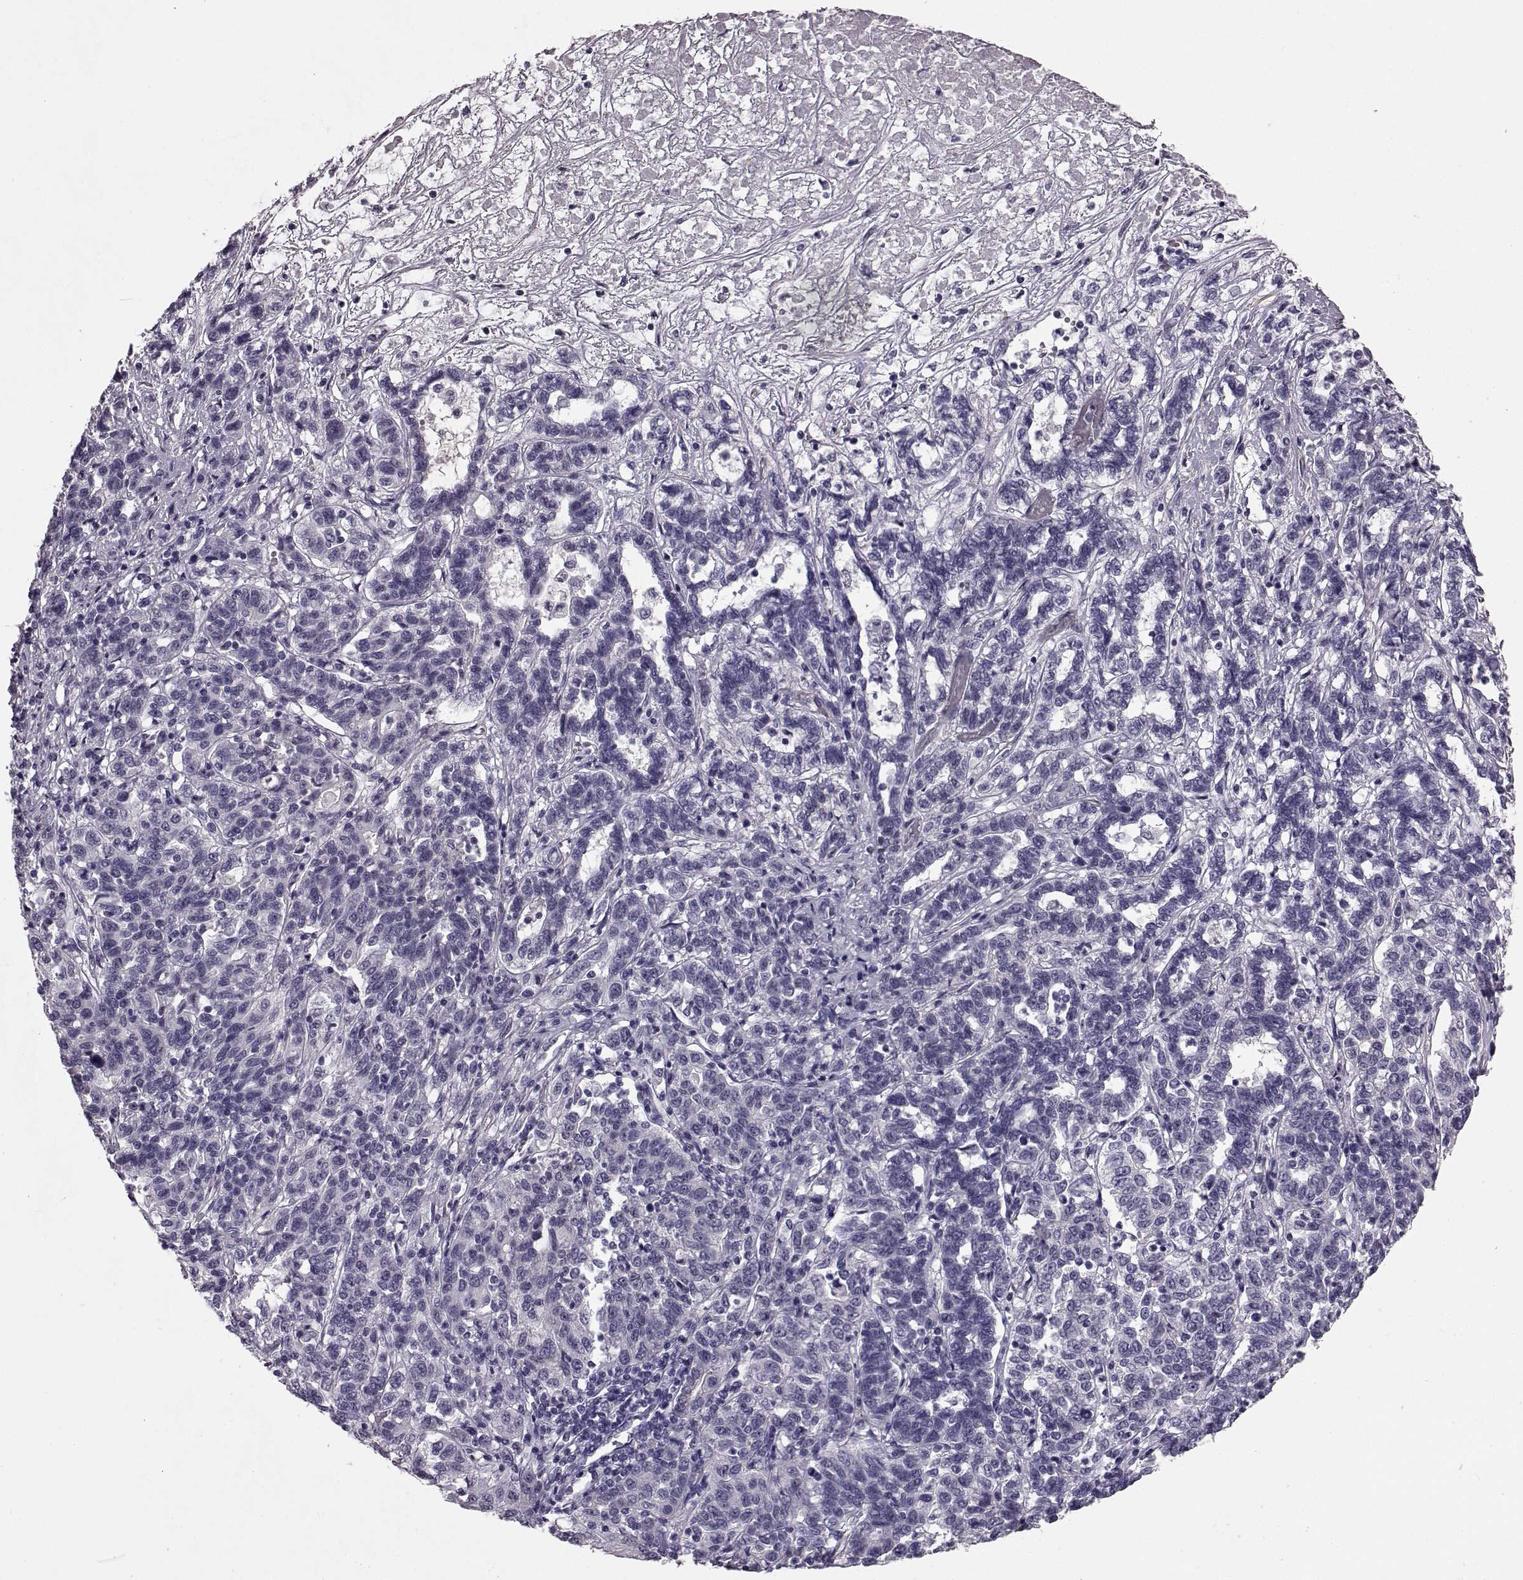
{"staining": {"intensity": "negative", "quantity": "none", "location": "none"}, "tissue": "liver cancer", "cell_type": "Tumor cells", "image_type": "cancer", "snomed": [{"axis": "morphology", "description": "Adenocarcinoma, NOS"}, {"axis": "morphology", "description": "Cholangiocarcinoma"}, {"axis": "topography", "description": "Liver"}], "caption": "The image shows no significant expression in tumor cells of liver cancer. (Stains: DAB (3,3'-diaminobenzidine) immunohistochemistry with hematoxylin counter stain, Microscopy: brightfield microscopy at high magnification).", "gene": "SLCO3A1", "patient": {"sex": "male", "age": 64}}